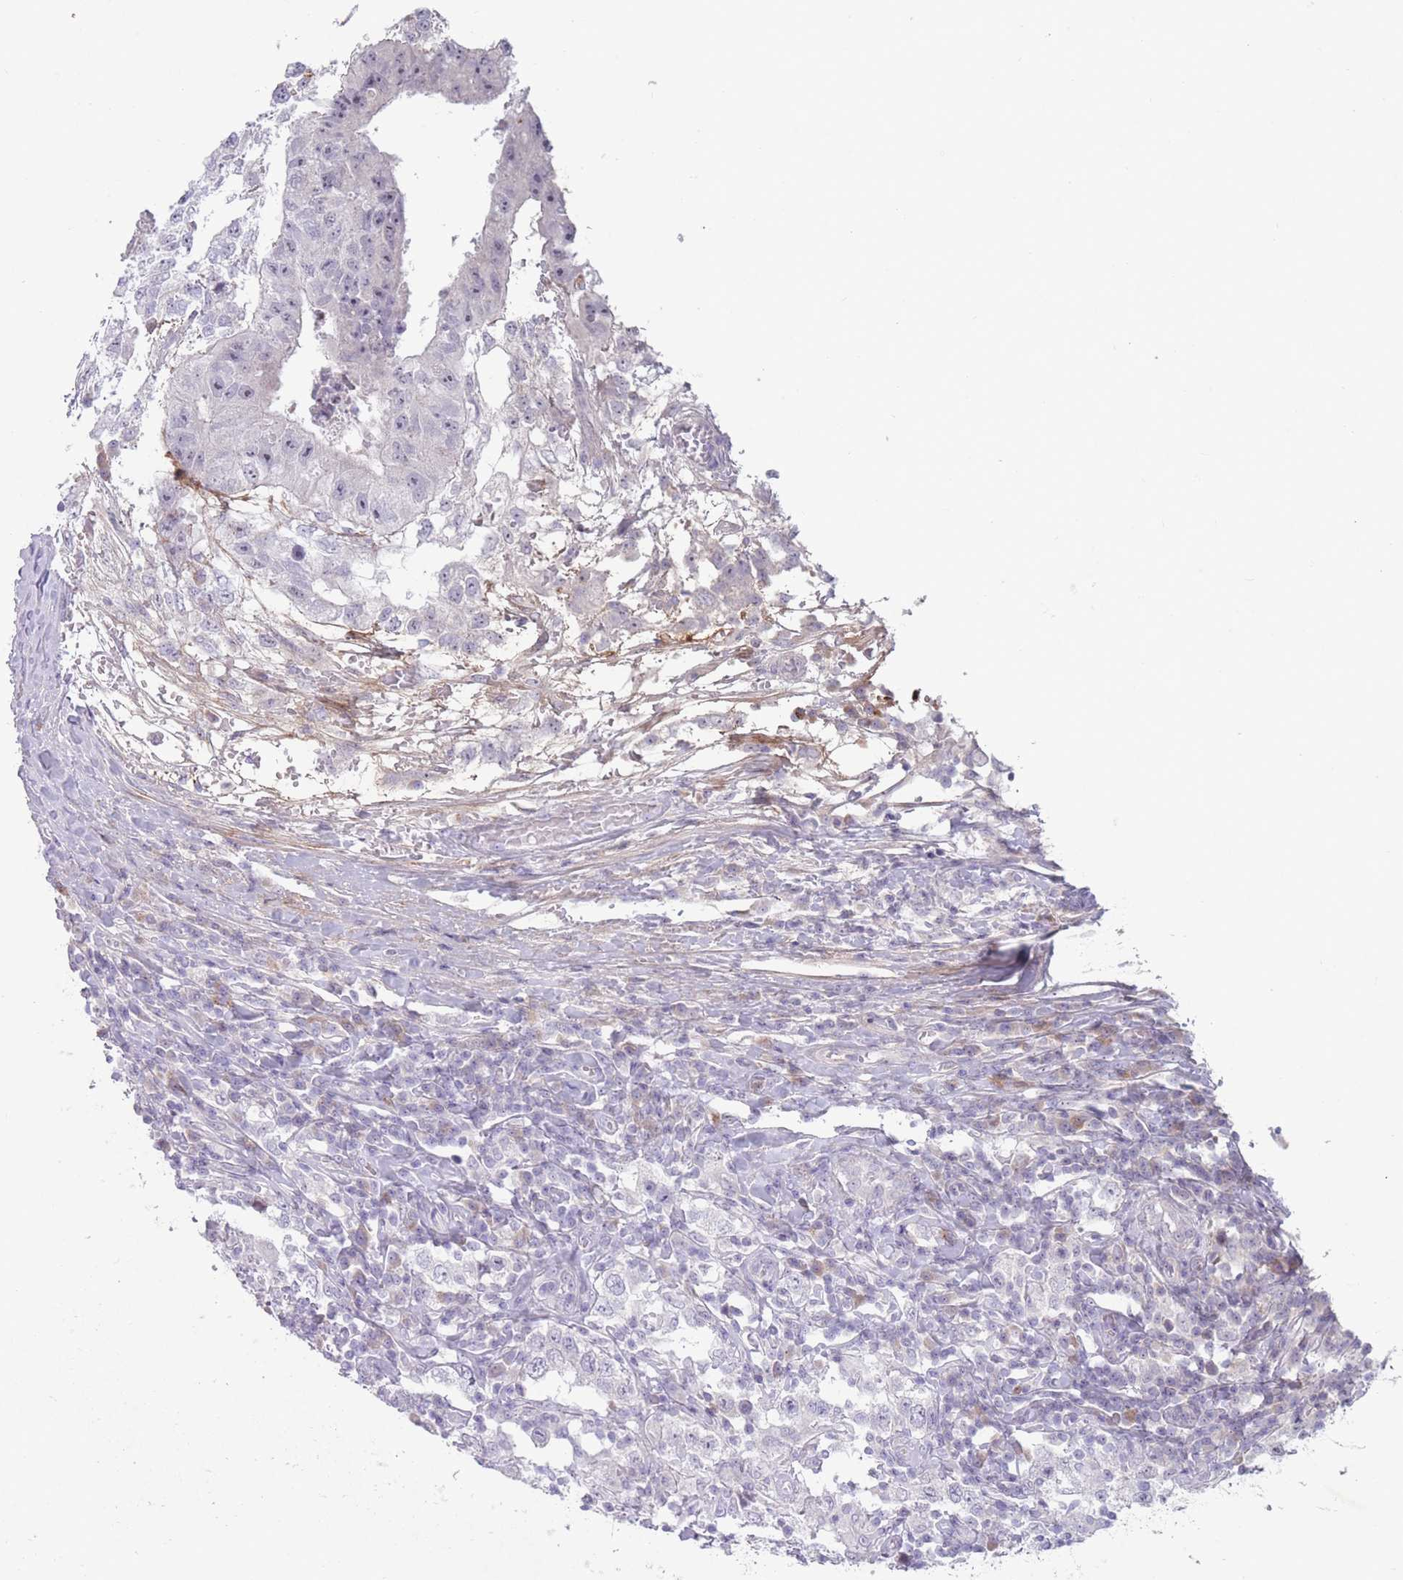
{"staining": {"intensity": "negative", "quantity": "none", "location": "none"}, "tissue": "testis cancer", "cell_type": "Tumor cells", "image_type": "cancer", "snomed": [{"axis": "morphology", "description": "Seminoma, NOS"}, {"axis": "morphology", "description": "Carcinoma, Embryonal, NOS"}, {"axis": "topography", "description": "Testis"}], "caption": "This is an immunohistochemistry photomicrograph of human testis cancer. There is no staining in tumor cells.", "gene": "PAIP2B", "patient": {"sex": "male", "age": 41}}